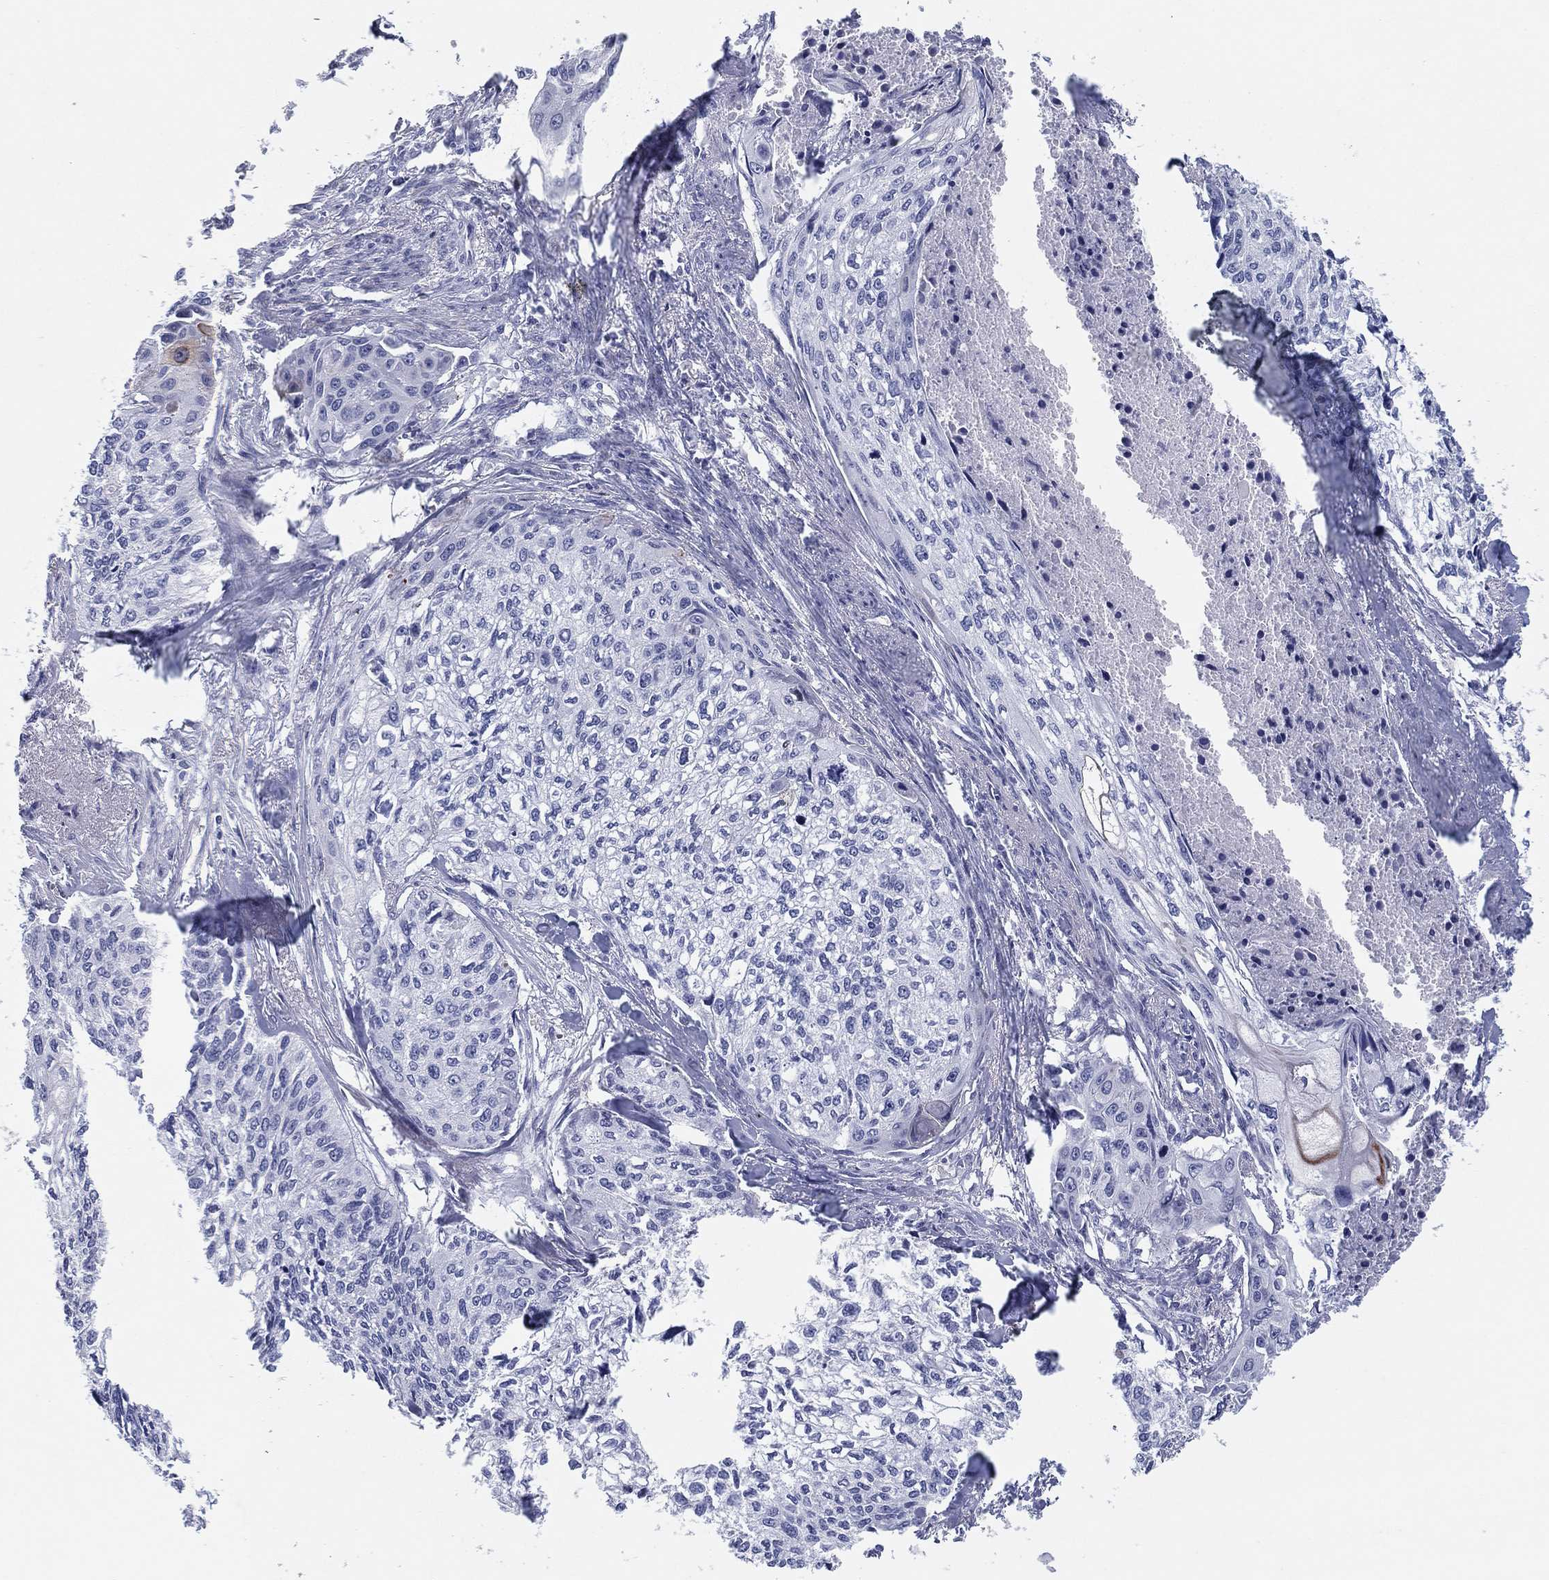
{"staining": {"intensity": "negative", "quantity": "none", "location": "none"}, "tissue": "cervical cancer", "cell_type": "Tumor cells", "image_type": "cancer", "snomed": [{"axis": "morphology", "description": "Squamous cell carcinoma, NOS"}, {"axis": "topography", "description": "Cervix"}], "caption": "An IHC micrograph of cervical squamous cell carcinoma is shown. There is no staining in tumor cells of cervical squamous cell carcinoma.", "gene": "HEATR4", "patient": {"sex": "female", "age": 58}}